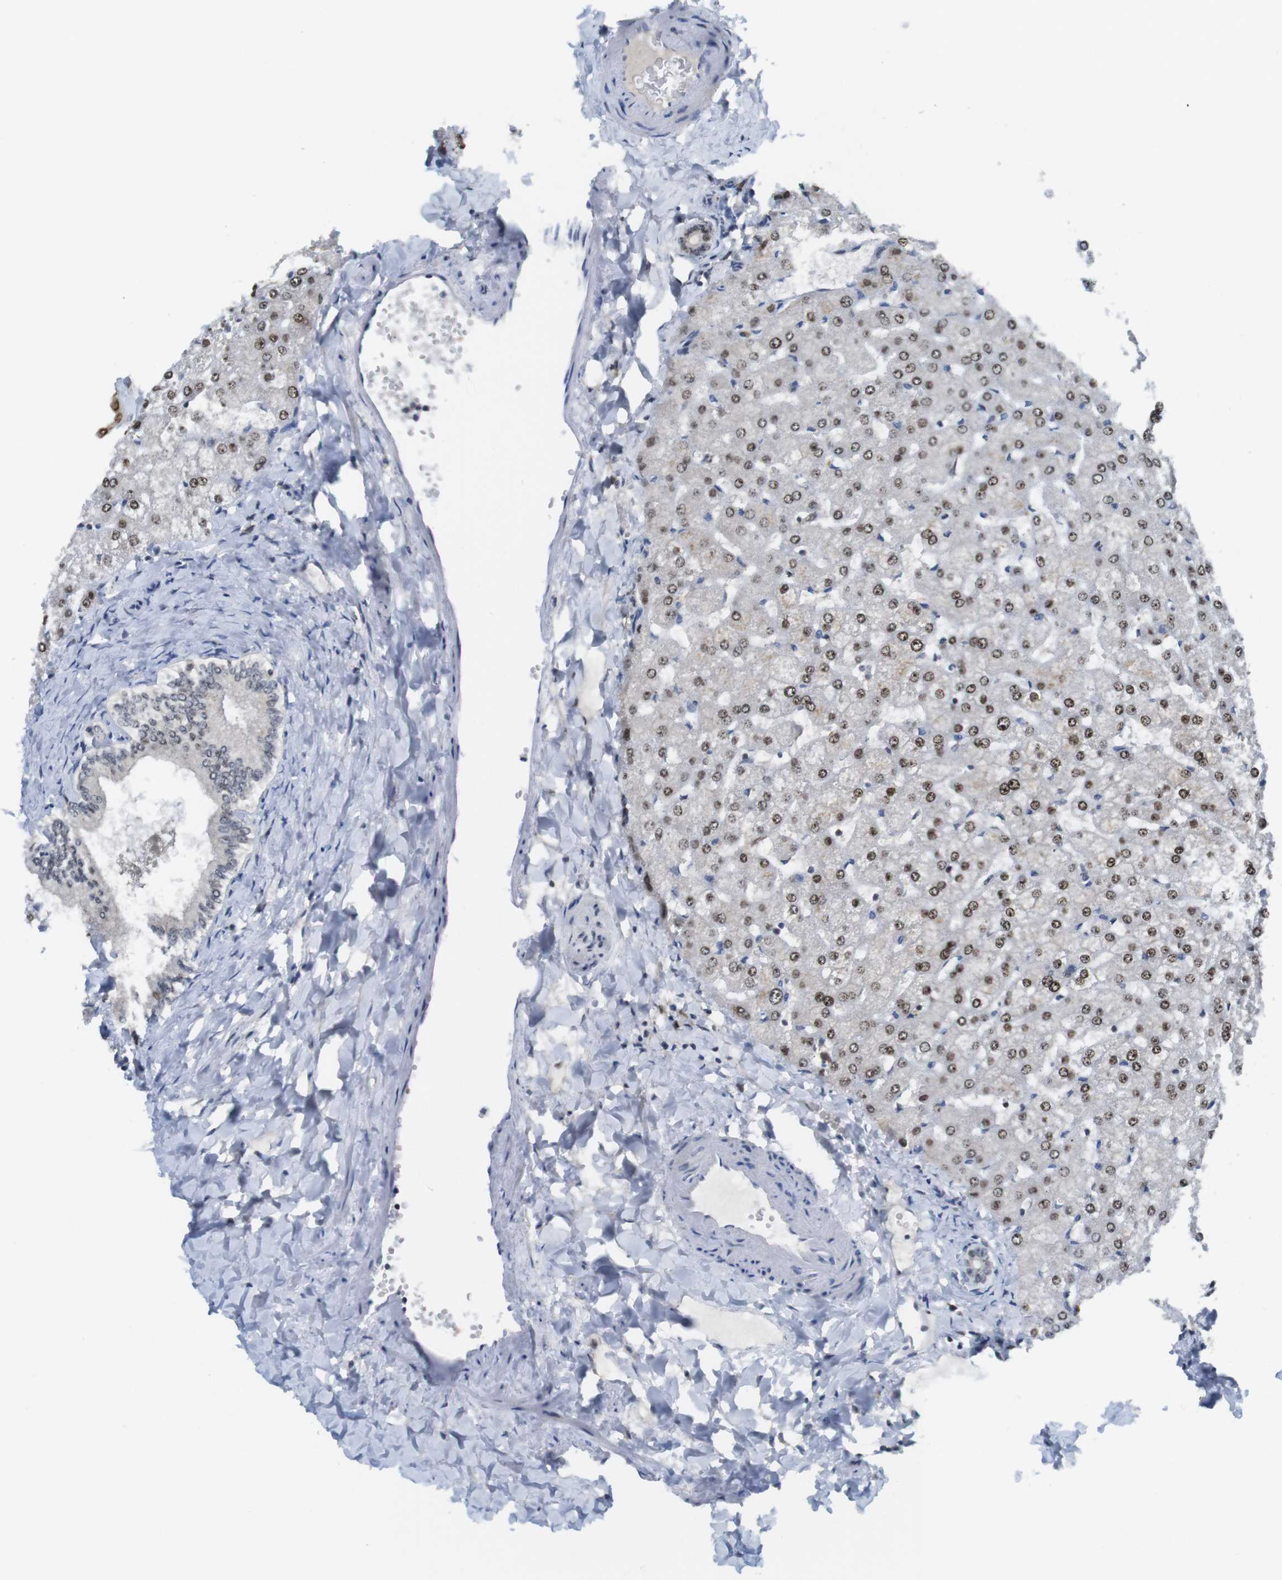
{"staining": {"intensity": "weak", "quantity": "25%-75%", "location": "nuclear"}, "tissue": "liver", "cell_type": "Cholangiocytes", "image_type": "normal", "snomed": [{"axis": "morphology", "description": "Normal tissue, NOS"}, {"axis": "topography", "description": "Liver"}], "caption": "Protein expression analysis of normal liver shows weak nuclear staining in about 25%-75% of cholangiocytes. Using DAB (brown) and hematoxylin (blue) stains, captured at high magnification using brightfield microscopy.", "gene": "RCC1", "patient": {"sex": "female", "age": 32}}